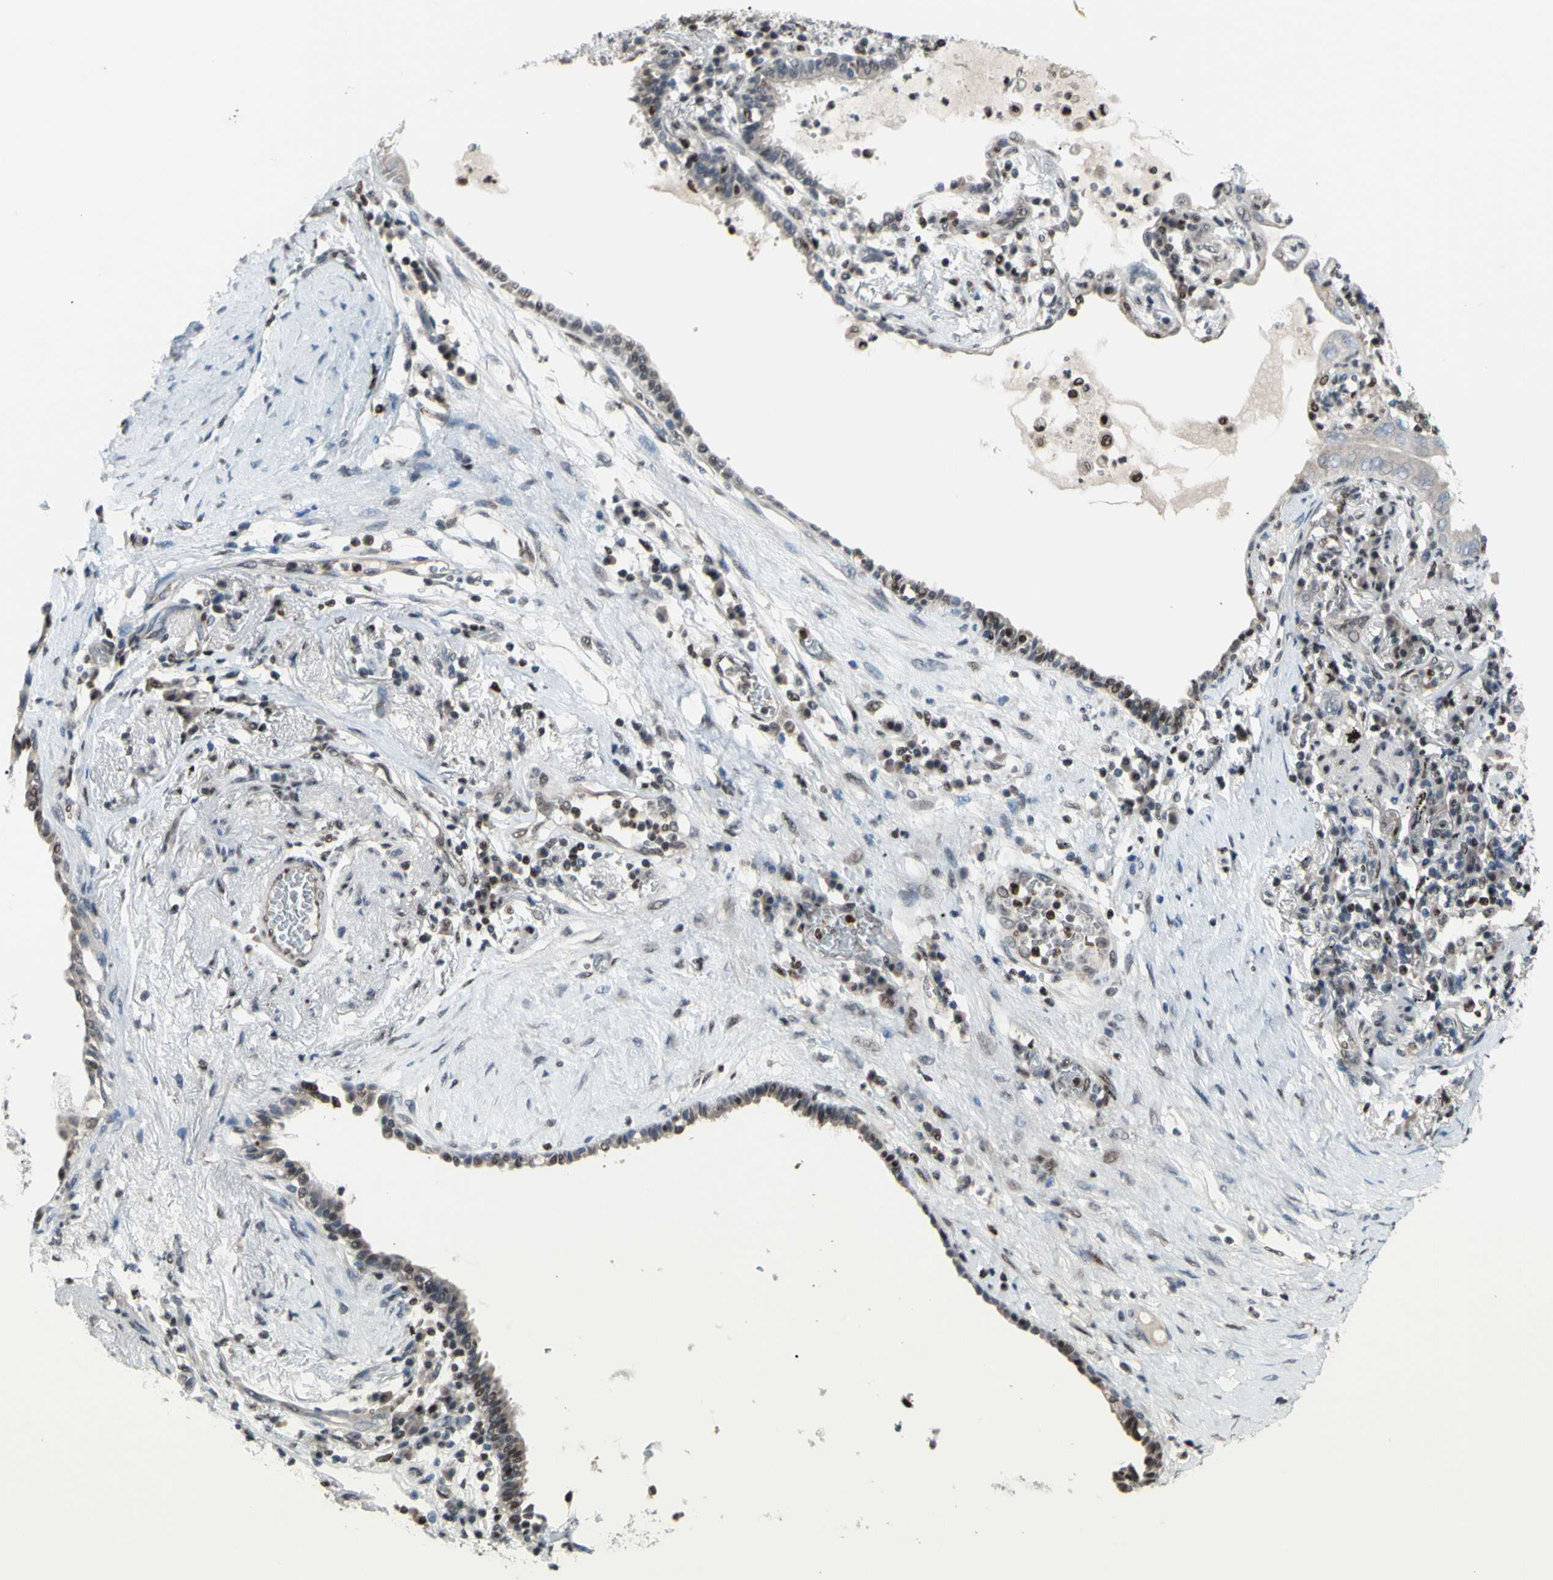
{"staining": {"intensity": "negative", "quantity": "none", "location": "none"}, "tissue": "lung cancer", "cell_type": "Tumor cells", "image_type": "cancer", "snomed": [{"axis": "morphology", "description": "Adenocarcinoma, NOS"}, {"axis": "topography", "description": "Lung"}], "caption": "IHC histopathology image of human lung adenocarcinoma stained for a protein (brown), which exhibits no expression in tumor cells. (DAB IHC visualized using brightfield microscopy, high magnification).", "gene": "FKBP5", "patient": {"sex": "female", "age": 70}}